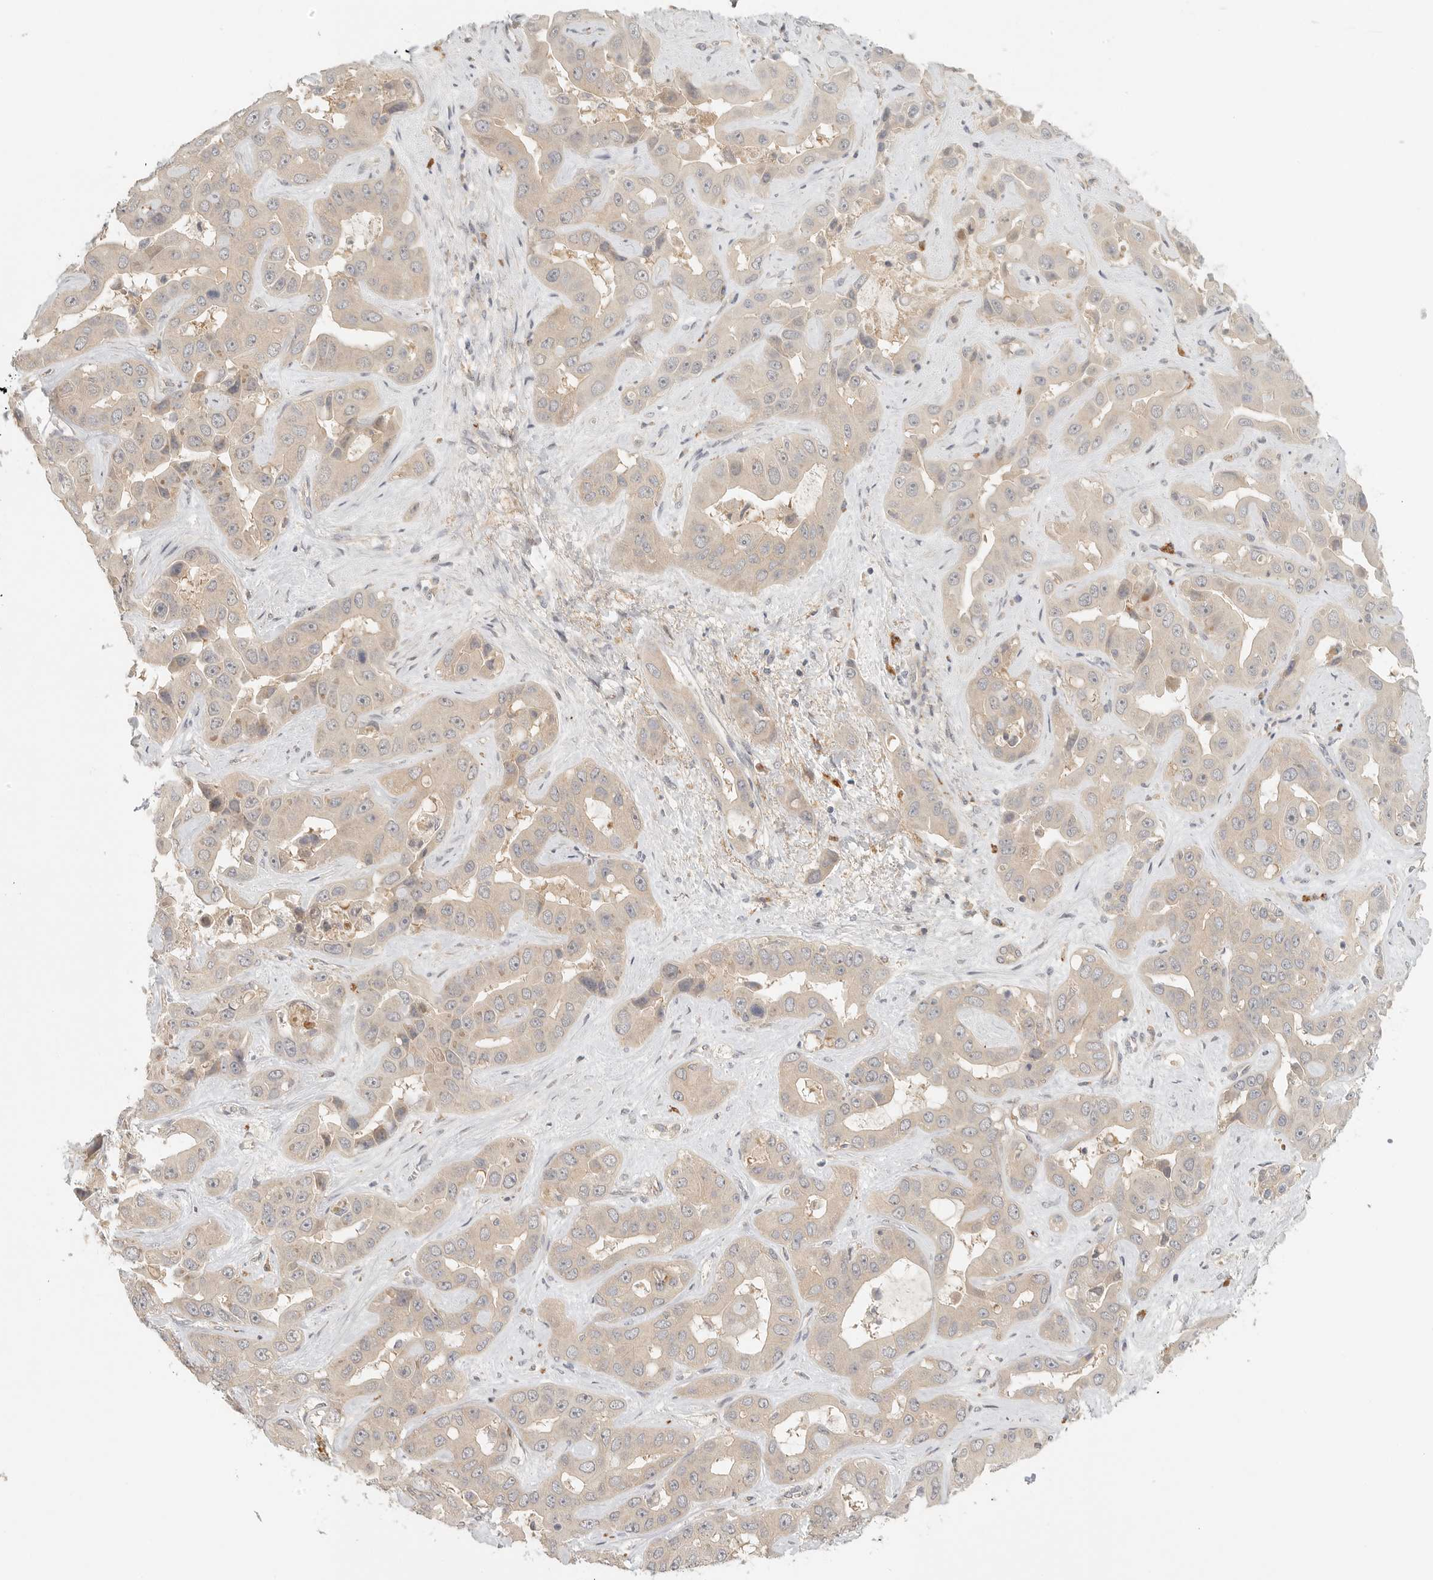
{"staining": {"intensity": "weak", "quantity": "<25%", "location": "cytoplasmic/membranous"}, "tissue": "liver cancer", "cell_type": "Tumor cells", "image_type": "cancer", "snomed": [{"axis": "morphology", "description": "Cholangiocarcinoma"}, {"axis": "topography", "description": "Liver"}], "caption": "This is an immunohistochemistry (IHC) histopathology image of human liver cholangiocarcinoma. There is no positivity in tumor cells.", "gene": "HDAC6", "patient": {"sex": "female", "age": 52}}